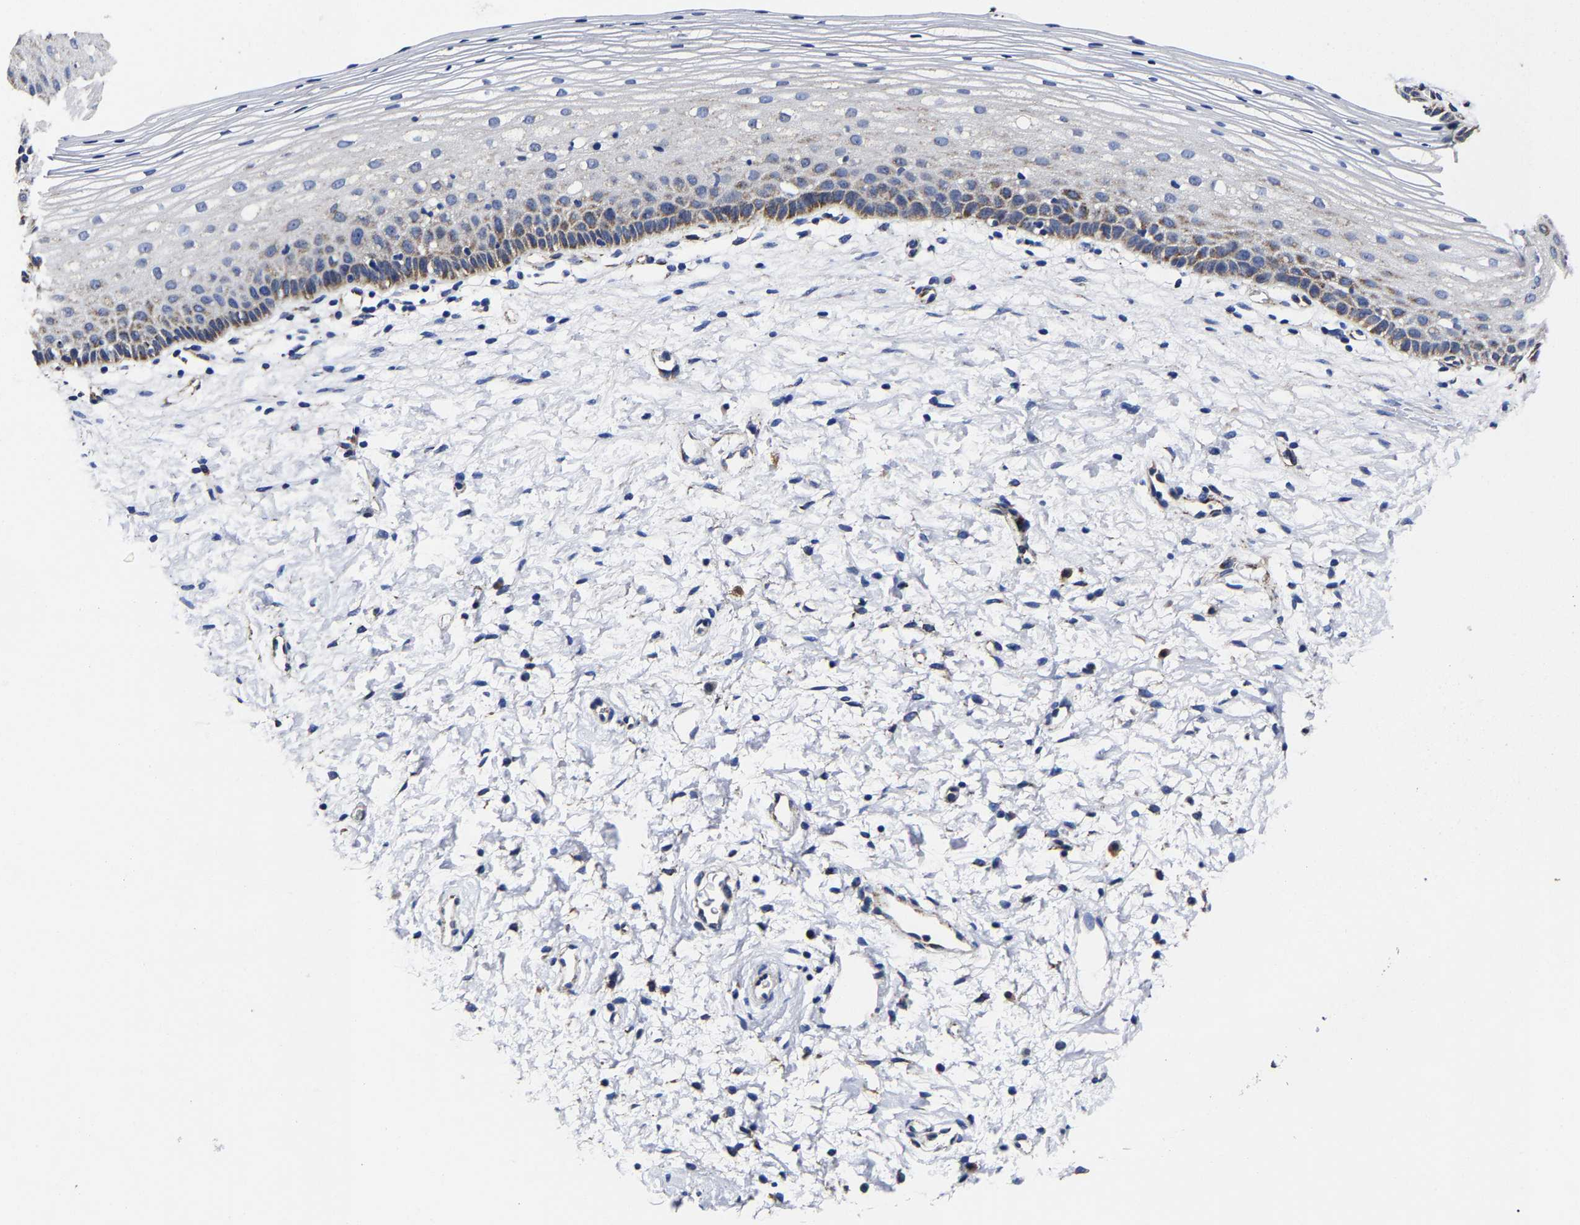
{"staining": {"intensity": "weak", "quantity": ">75%", "location": "cytoplasmic/membranous"}, "tissue": "cervix", "cell_type": "Glandular cells", "image_type": "normal", "snomed": [{"axis": "morphology", "description": "Normal tissue, NOS"}, {"axis": "topography", "description": "Cervix"}], "caption": "A low amount of weak cytoplasmic/membranous staining is appreciated in about >75% of glandular cells in normal cervix. Nuclei are stained in blue.", "gene": "AASS", "patient": {"sex": "female", "age": 72}}